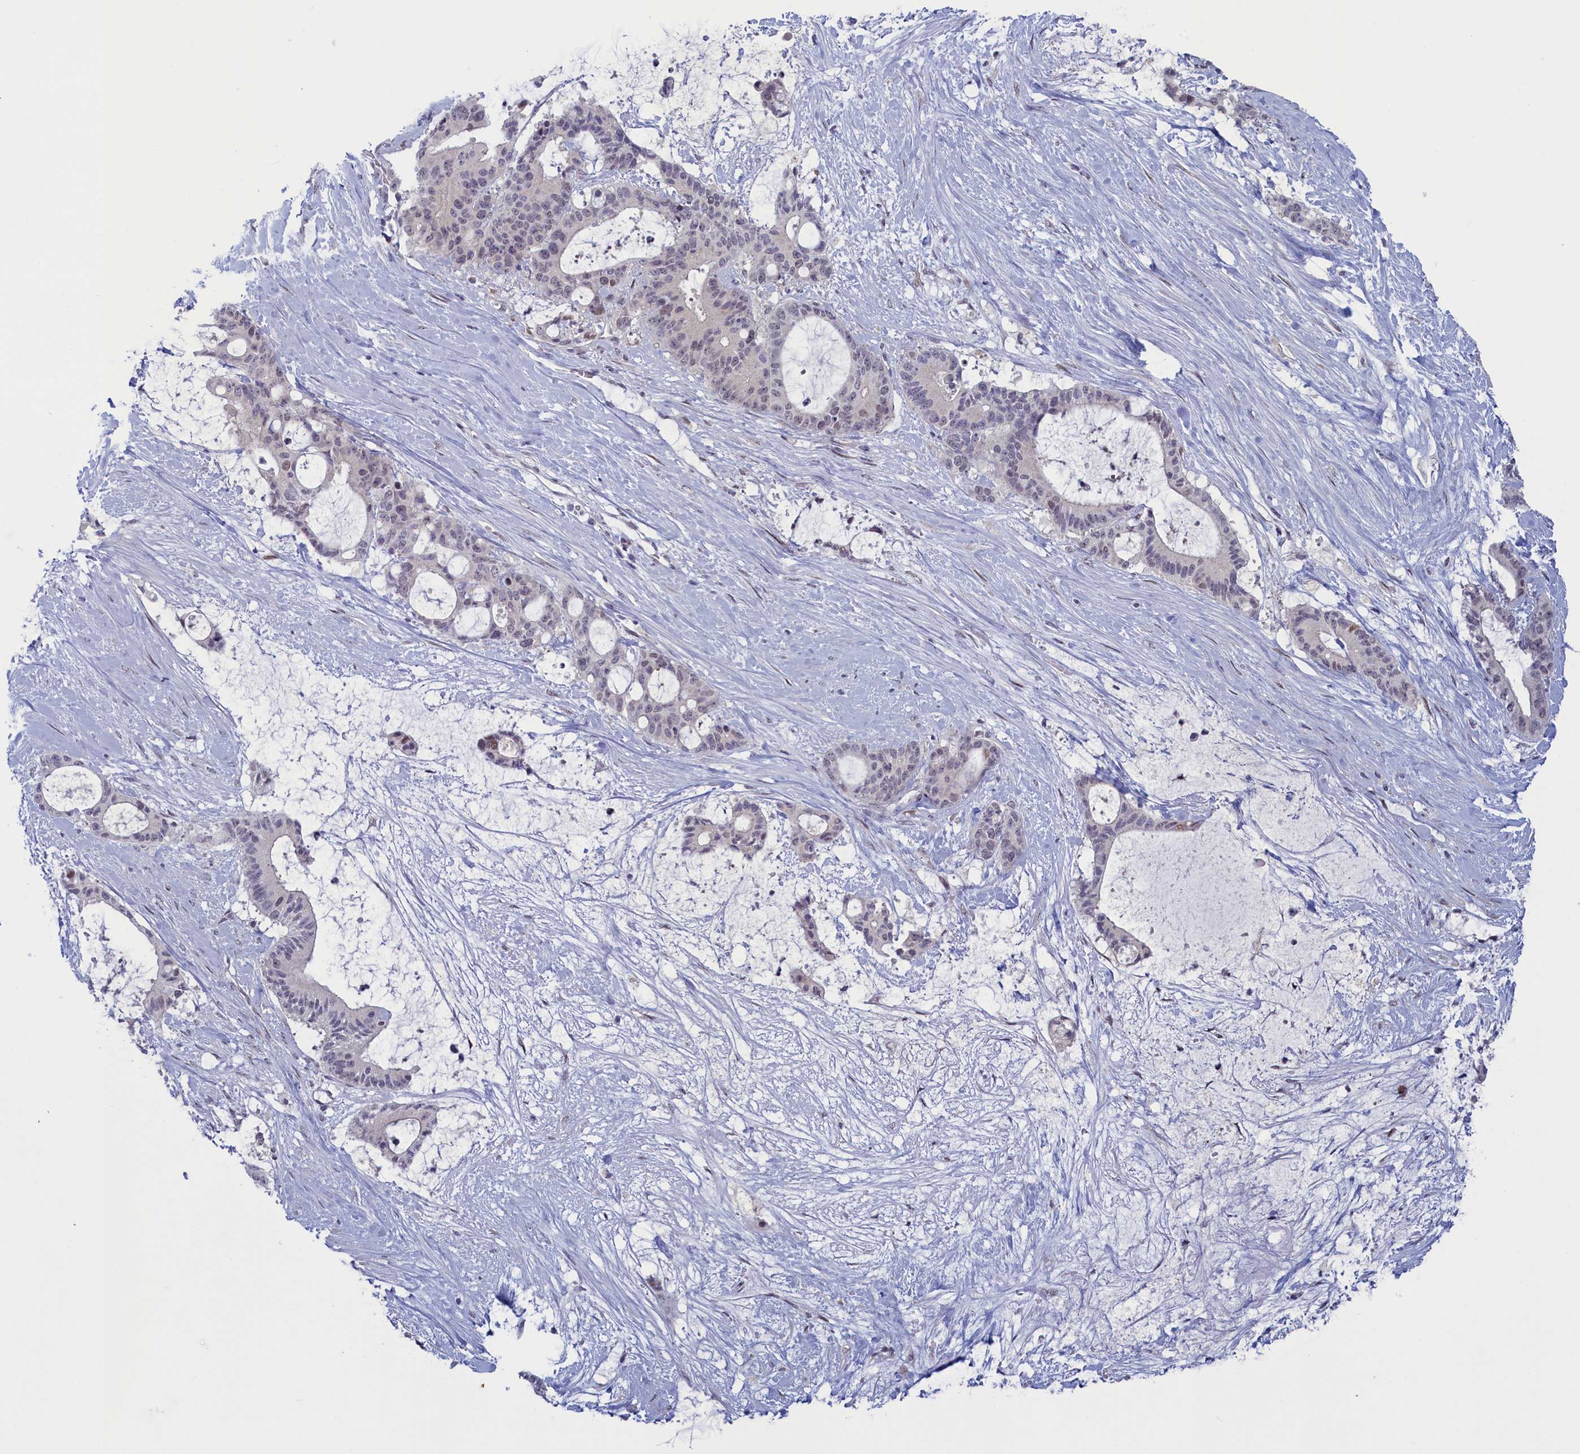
{"staining": {"intensity": "negative", "quantity": "none", "location": "none"}, "tissue": "liver cancer", "cell_type": "Tumor cells", "image_type": "cancer", "snomed": [{"axis": "morphology", "description": "Normal tissue, NOS"}, {"axis": "morphology", "description": "Cholangiocarcinoma"}, {"axis": "topography", "description": "Liver"}, {"axis": "topography", "description": "Peripheral nerve tissue"}], "caption": "An immunohistochemistry photomicrograph of liver cholangiocarcinoma is shown. There is no staining in tumor cells of liver cholangiocarcinoma. (Stains: DAB (3,3'-diaminobenzidine) IHC with hematoxylin counter stain, Microscopy: brightfield microscopy at high magnification).", "gene": "ATF7IP2", "patient": {"sex": "female", "age": 73}}